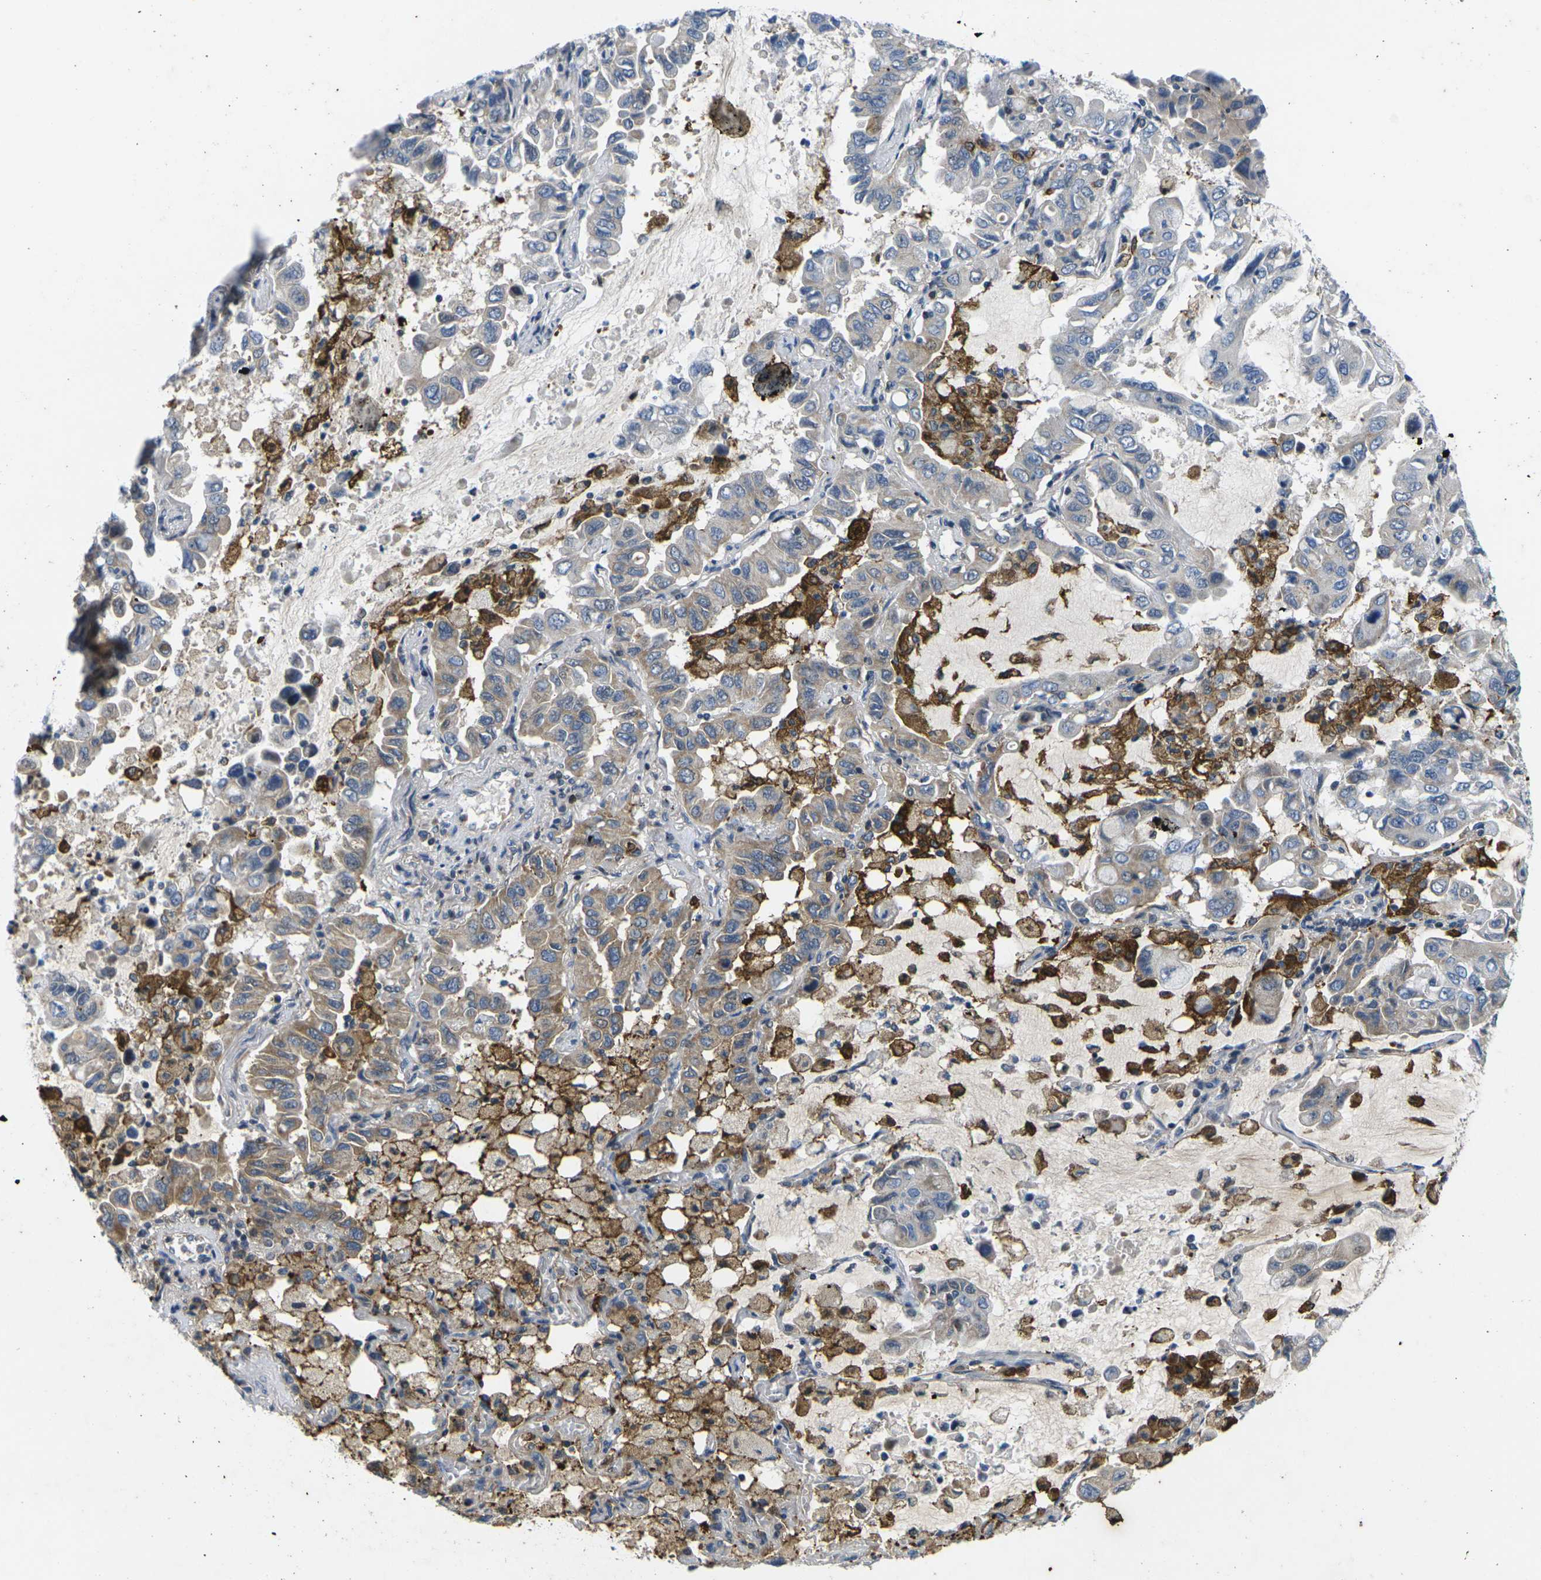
{"staining": {"intensity": "moderate", "quantity": "<25%", "location": "cytoplasmic/membranous"}, "tissue": "lung cancer", "cell_type": "Tumor cells", "image_type": "cancer", "snomed": [{"axis": "morphology", "description": "Adenocarcinoma, NOS"}, {"axis": "topography", "description": "Lung"}], "caption": "Brown immunohistochemical staining in adenocarcinoma (lung) reveals moderate cytoplasmic/membranous expression in approximately <25% of tumor cells. (brown staining indicates protein expression, while blue staining denotes nuclei).", "gene": "ROBO2", "patient": {"sex": "male", "age": 64}}